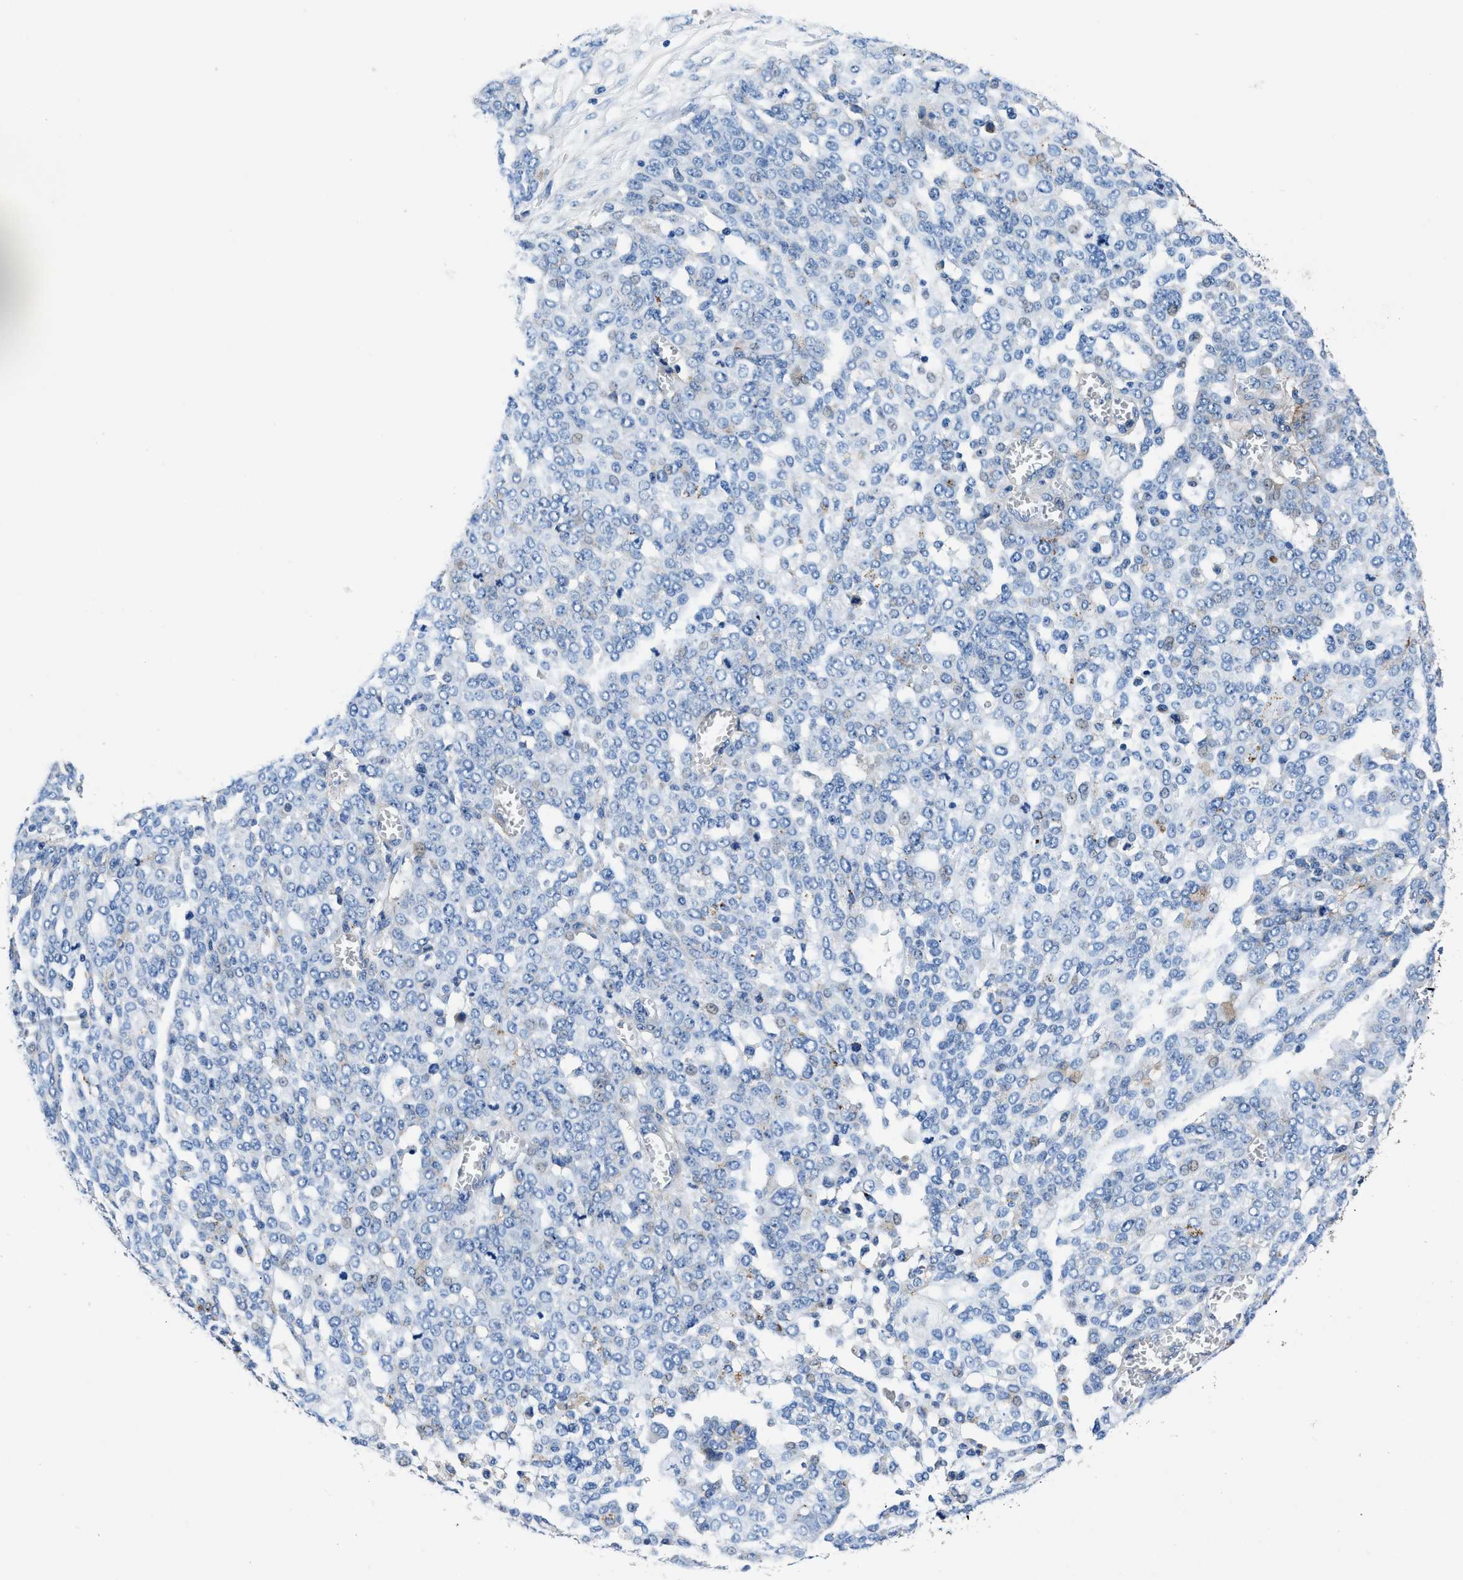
{"staining": {"intensity": "weak", "quantity": "<25%", "location": "cytoplasmic/membranous"}, "tissue": "ovarian cancer", "cell_type": "Tumor cells", "image_type": "cancer", "snomed": [{"axis": "morphology", "description": "Cystadenocarcinoma, serous, NOS"}, {"axis": "topography", "description": "Soft tissue"}, {"axis": "topography", "description": "Ovary"}], "caption": "This is an IHC micrograph of human ovarian serous cystadenocarcinoma. There is no expression in tumor cells.", "gene": "DAG1", "patient": {"sex": "female", "age": 57}}